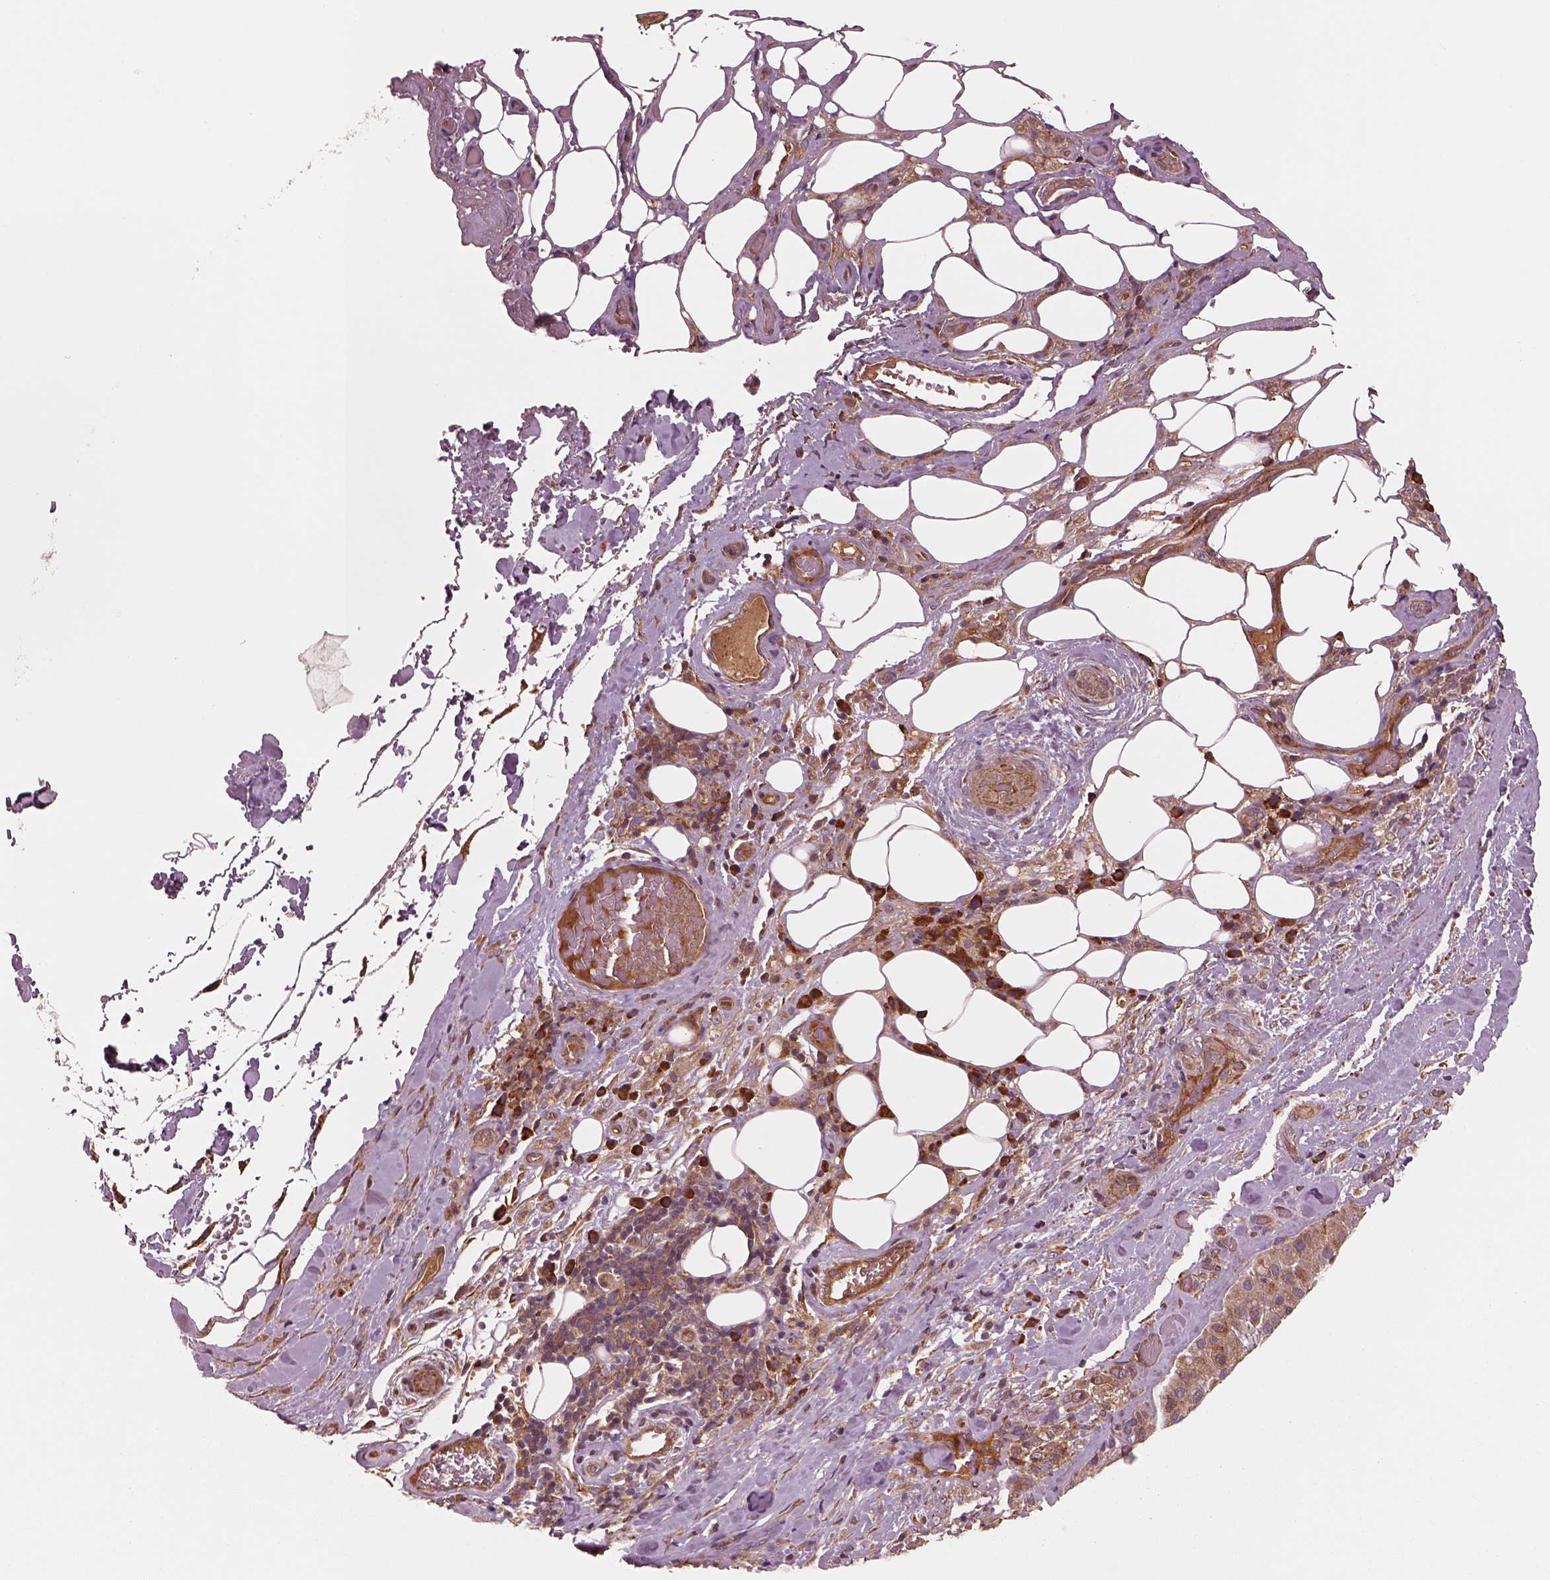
{"staining": {"intensity": "moderate", "quantity": "25%-75%", "location": "cytoplasmic/membranous"}, "tissue": "melanoma", "cell_type": "Tumor cells", "image_type": "cancer", "snomed": [{"axis": "morphology", "description": "Malignant melanoma, Metastatic site"}, {"axis": "topography", "description": "Smooth muscle"}], "caption": "High-magnification brightfield microscopy of melanoma stained with DAB (3,3'-diaminobenzidine) (brown) and counterstained with hematoxylin (blue). tumor cells exhibit moderate cytoplasmic/membranous positivity is identified in about25%-75% of cells. Immunohistochemistry stains the protein of interest in brown and the nuclei are stained blue.", "gene": "ASCC2", "patient": {"sex": "male", "age": 41}}